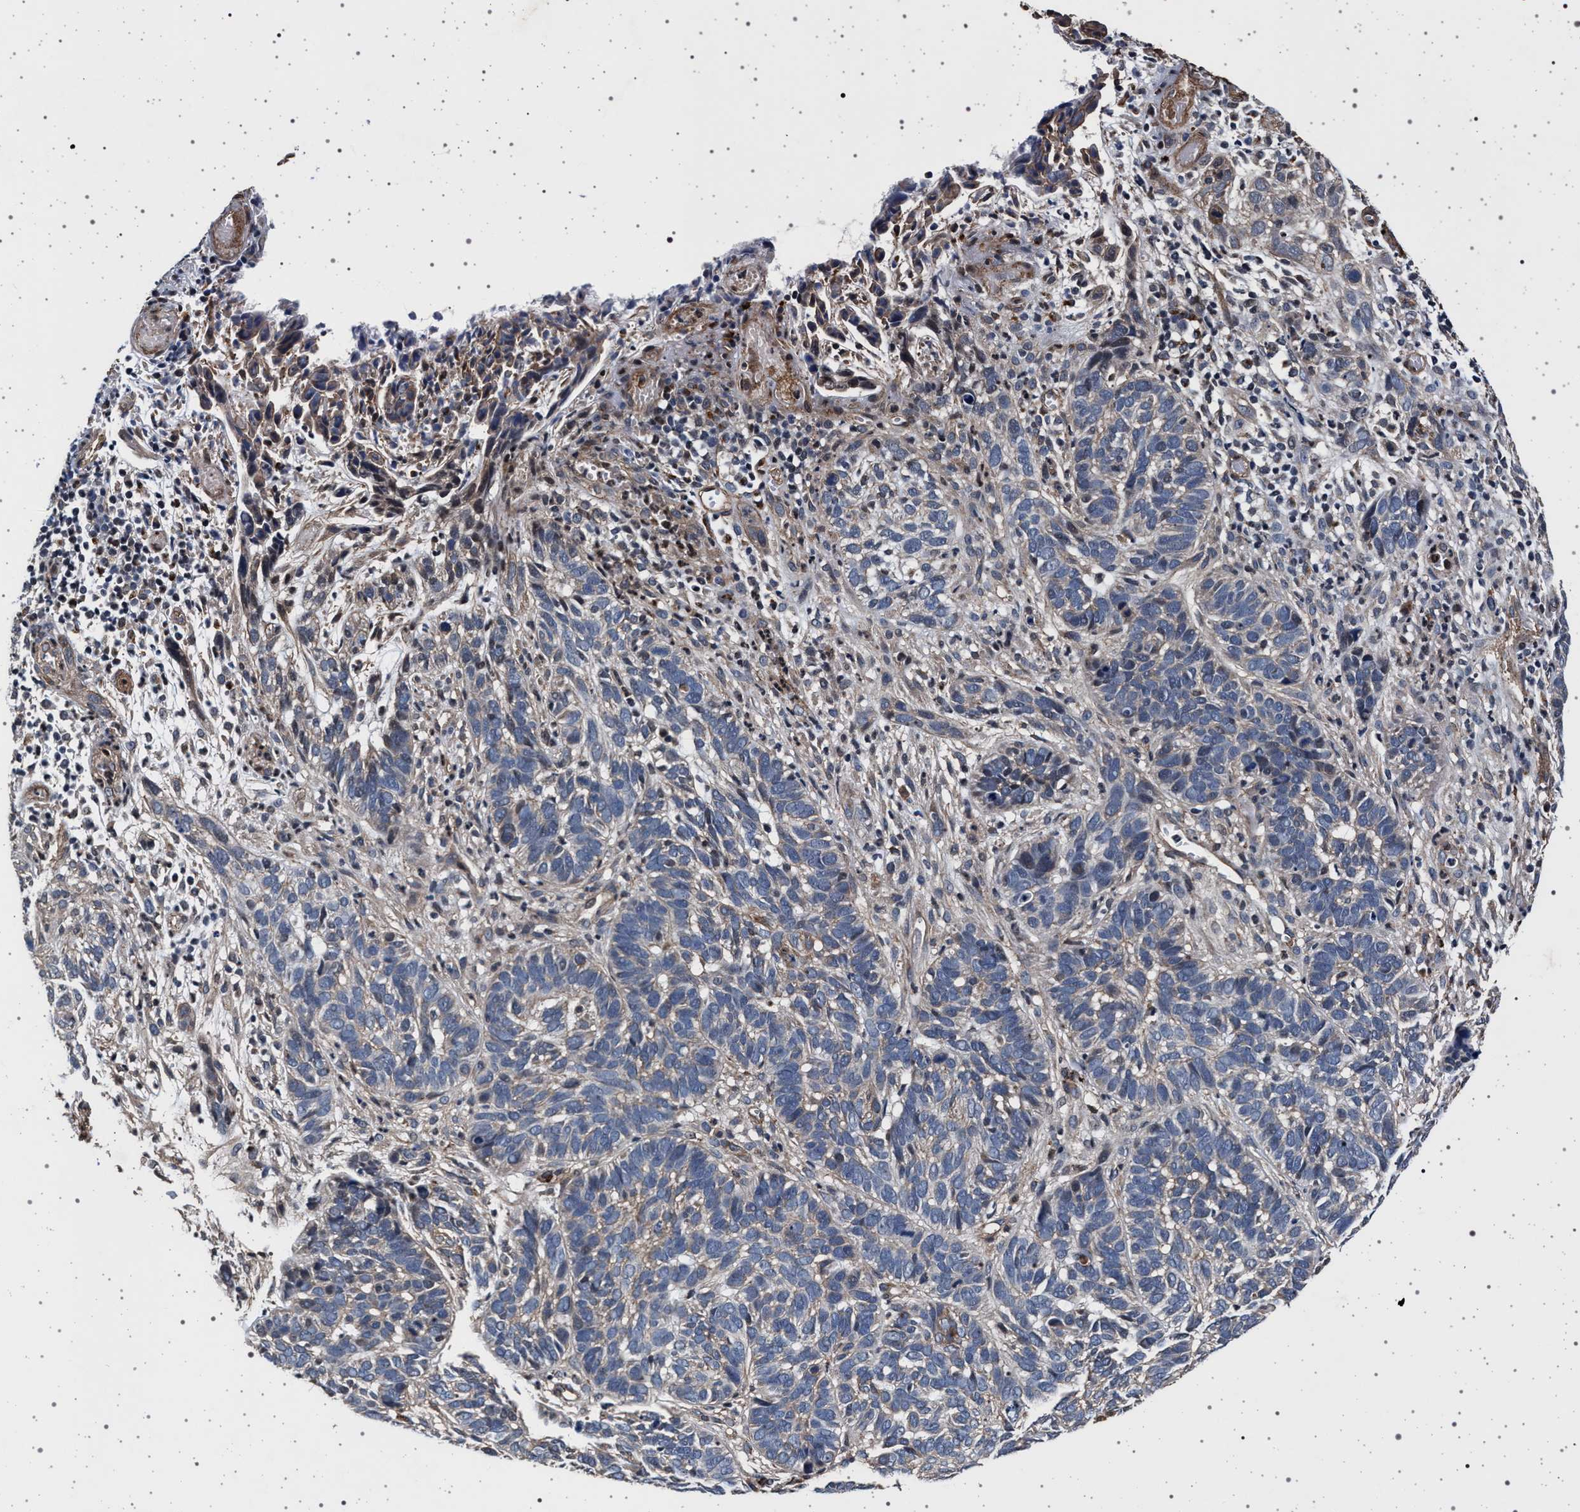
{"staining": {"intensity": "negative", "quantity": "none", "location": "none"}, "tissue": "skin cancer", "cell_type": "Tumor cells", "image_type": "cancer", "snomed": [{"axis": "morphology", "description": "Basal cell carcinoma"}, {"axis": "topography", "description": "Skin"}], "caption": "Immunohistochemical staining of basal cell carcinoma (skin) reveals no significant positivity in tumor cells.", "gene": "KCNK6", "patient": {"sex": "male", "age": 87}}